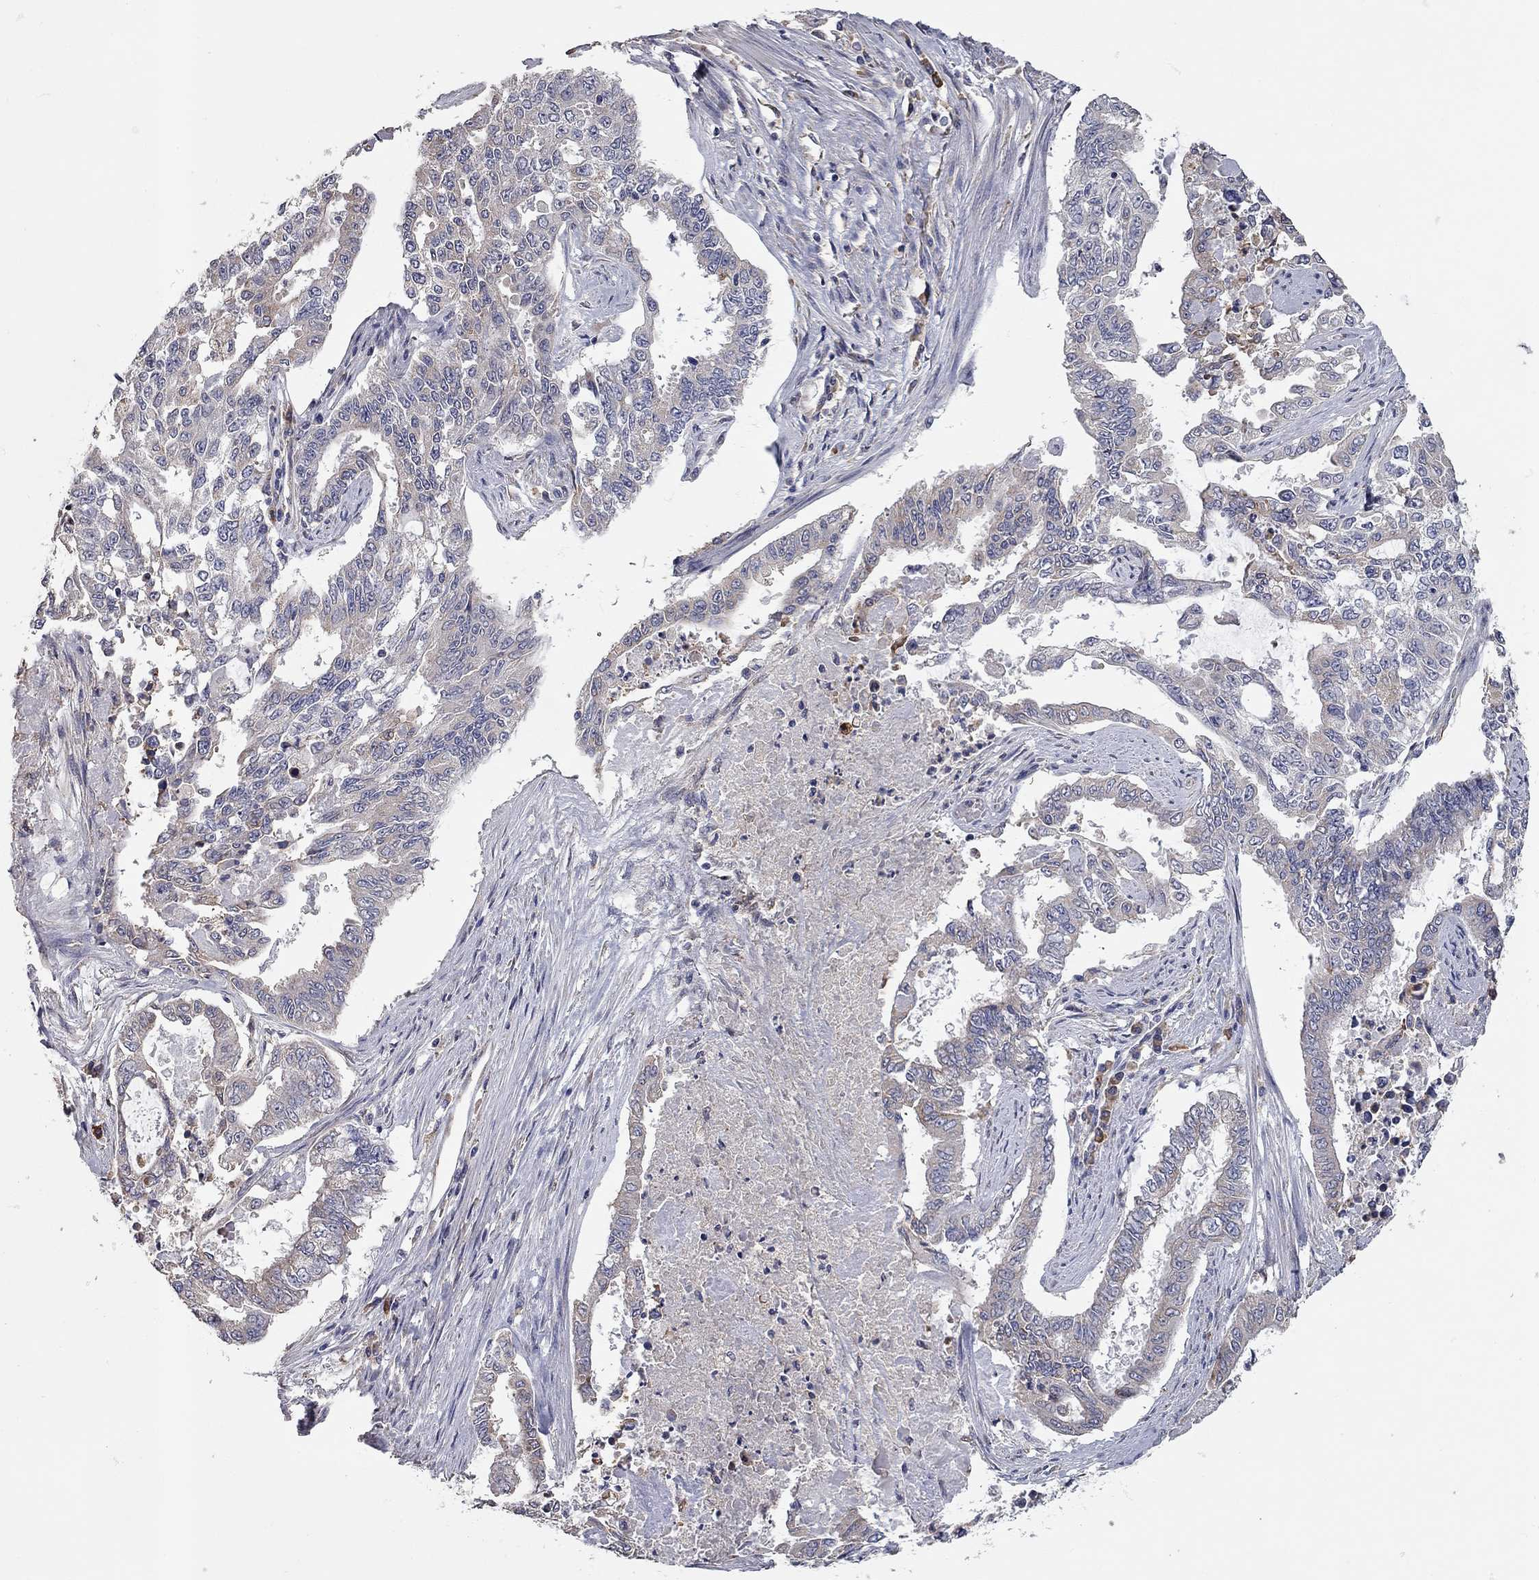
{"staining": {"intensity": "weak", "quantity": "<25%", "location": "cytoplasmic/membranous"}, "tissue": "endometrial cancer", "cell_type": "Tumor cells", "image_type": "cancer", "snomed": [{"axis": "morphology", "description": "Adenocarcinoma, NOS"}, {"axis": "topography", "description": "Uterus"}], "caption": "High magnification brightfield microscopy of adenocarcinoma (endometrial) stained with DAB (3,3'-diaminobenzidine) (brown) and counterstained with hematoxylin (blue): tumor cells show no significant expression.", "gene": "XAGE2", "patient": {"sex": "female", "age": 59}}